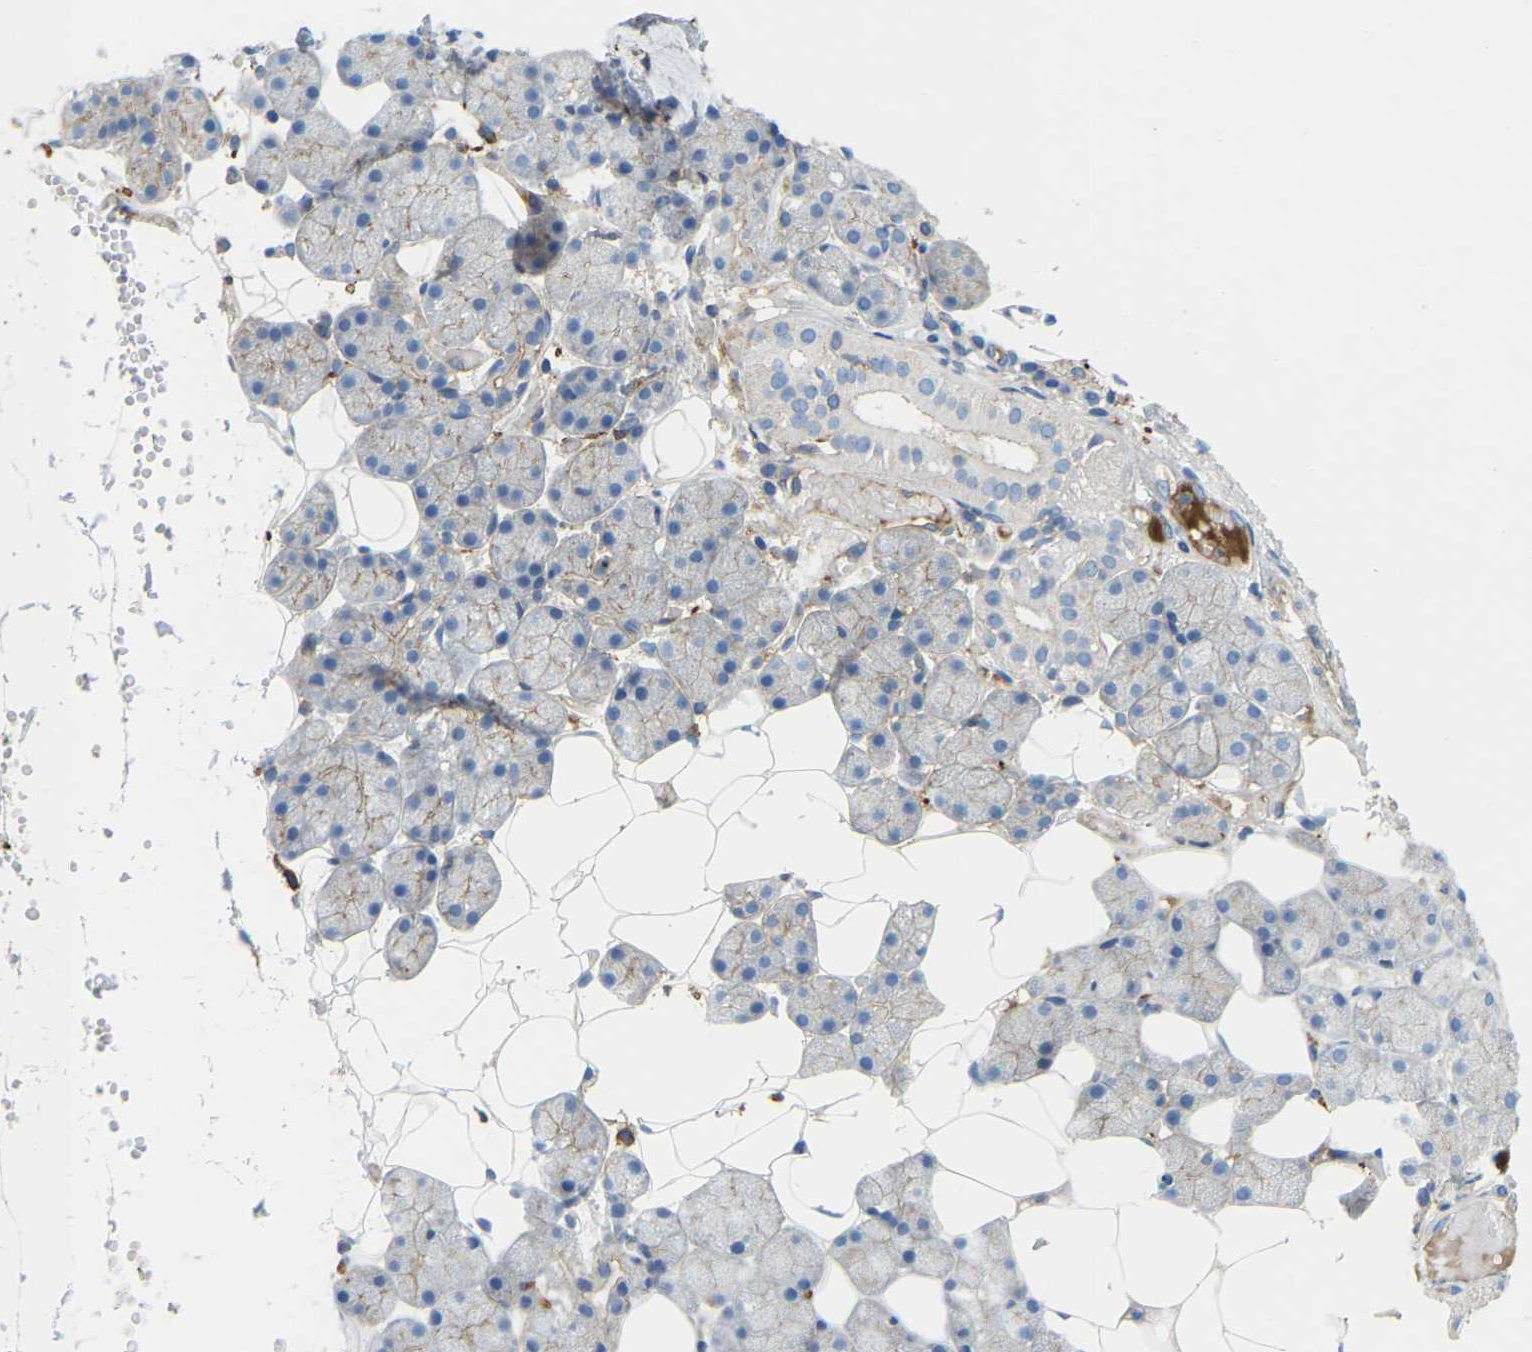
{"staining": {"intensity": "weak", "quantity": "<25%", "location": "cytoplasmic/membranous"}, "tissue": "salivary gland", "cell_type": "Glandular cells", "image_type": "normal", "snomed": [{"axis": "morphology", "description": "Normal tissue, NOS"}, {"axis": "topography", "description": "Salivary gland"}], "caption": "The histopathology image demonstrates no staining of glandular cells in benign salivary gland. The staining was performed using DAB to visualize the protein expression in brown, while the nuclei were stained in blue with hematoxylin (Magnification: 20x).", "gene": "PICALM", "patient": {"sex": "female", "age": 33}}